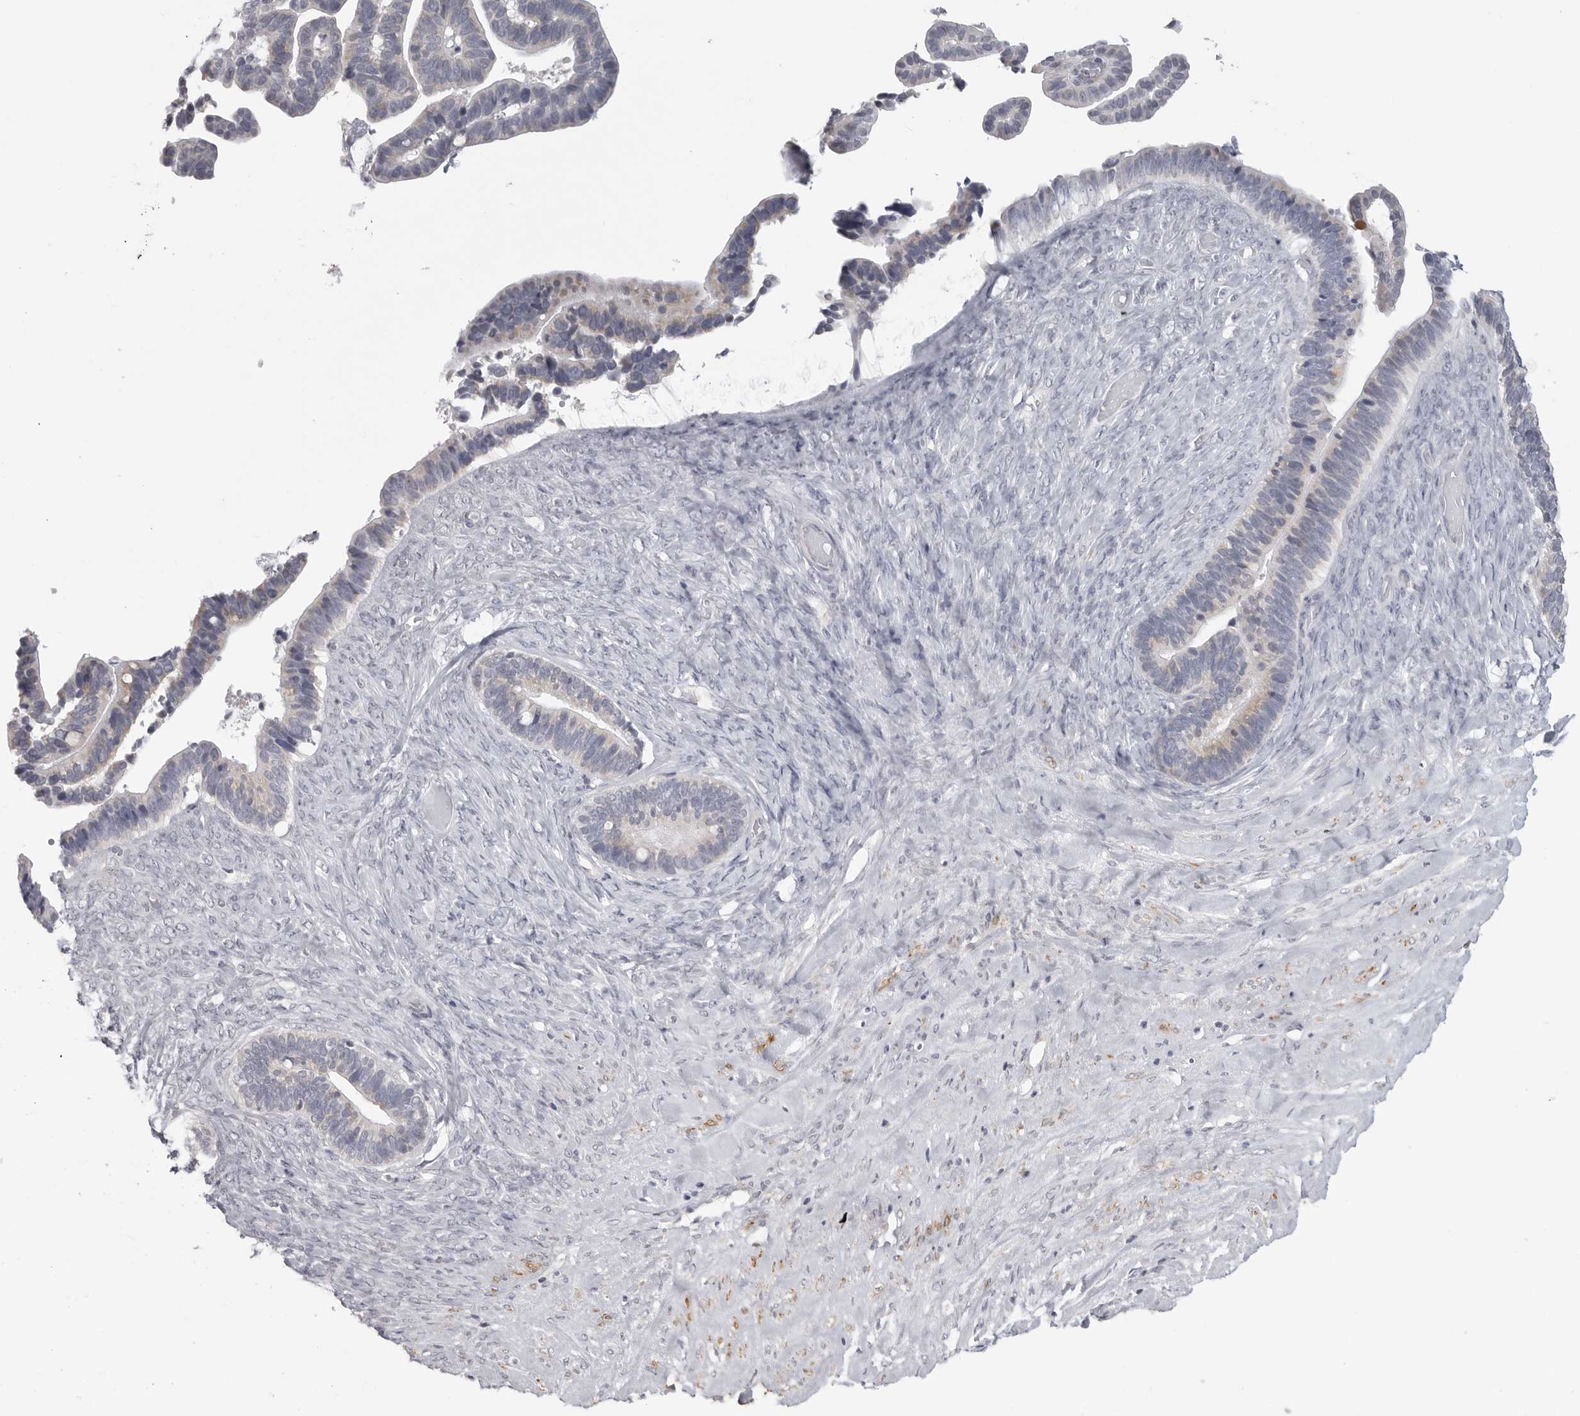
{"staining": {"intensity": "negative", "quantity": "none", "location": "none"}, "tissue": "ovarian cancer", "cell_type": "Tumor cells", "image_type": "cancer", "snomed": [{"axis": "morphology", "description": "Cystadenocarcinoma, serous, NOS"}, {"axis": "topography", "description": "Ovary"}], "caption": "IHC of human ovarian cancer (serous cystadenocarcinoma) demonstrates no staining in tumor cells. The staining was performed using DAB (3,3'-diaminobenzidine) to visualize the protein expression in brown, while the nuclei were stained in blue with hematoxylin (Magnification: 20x).", "gene": "MAP7D1", "patient": {"sex": "female", "age": 56}}